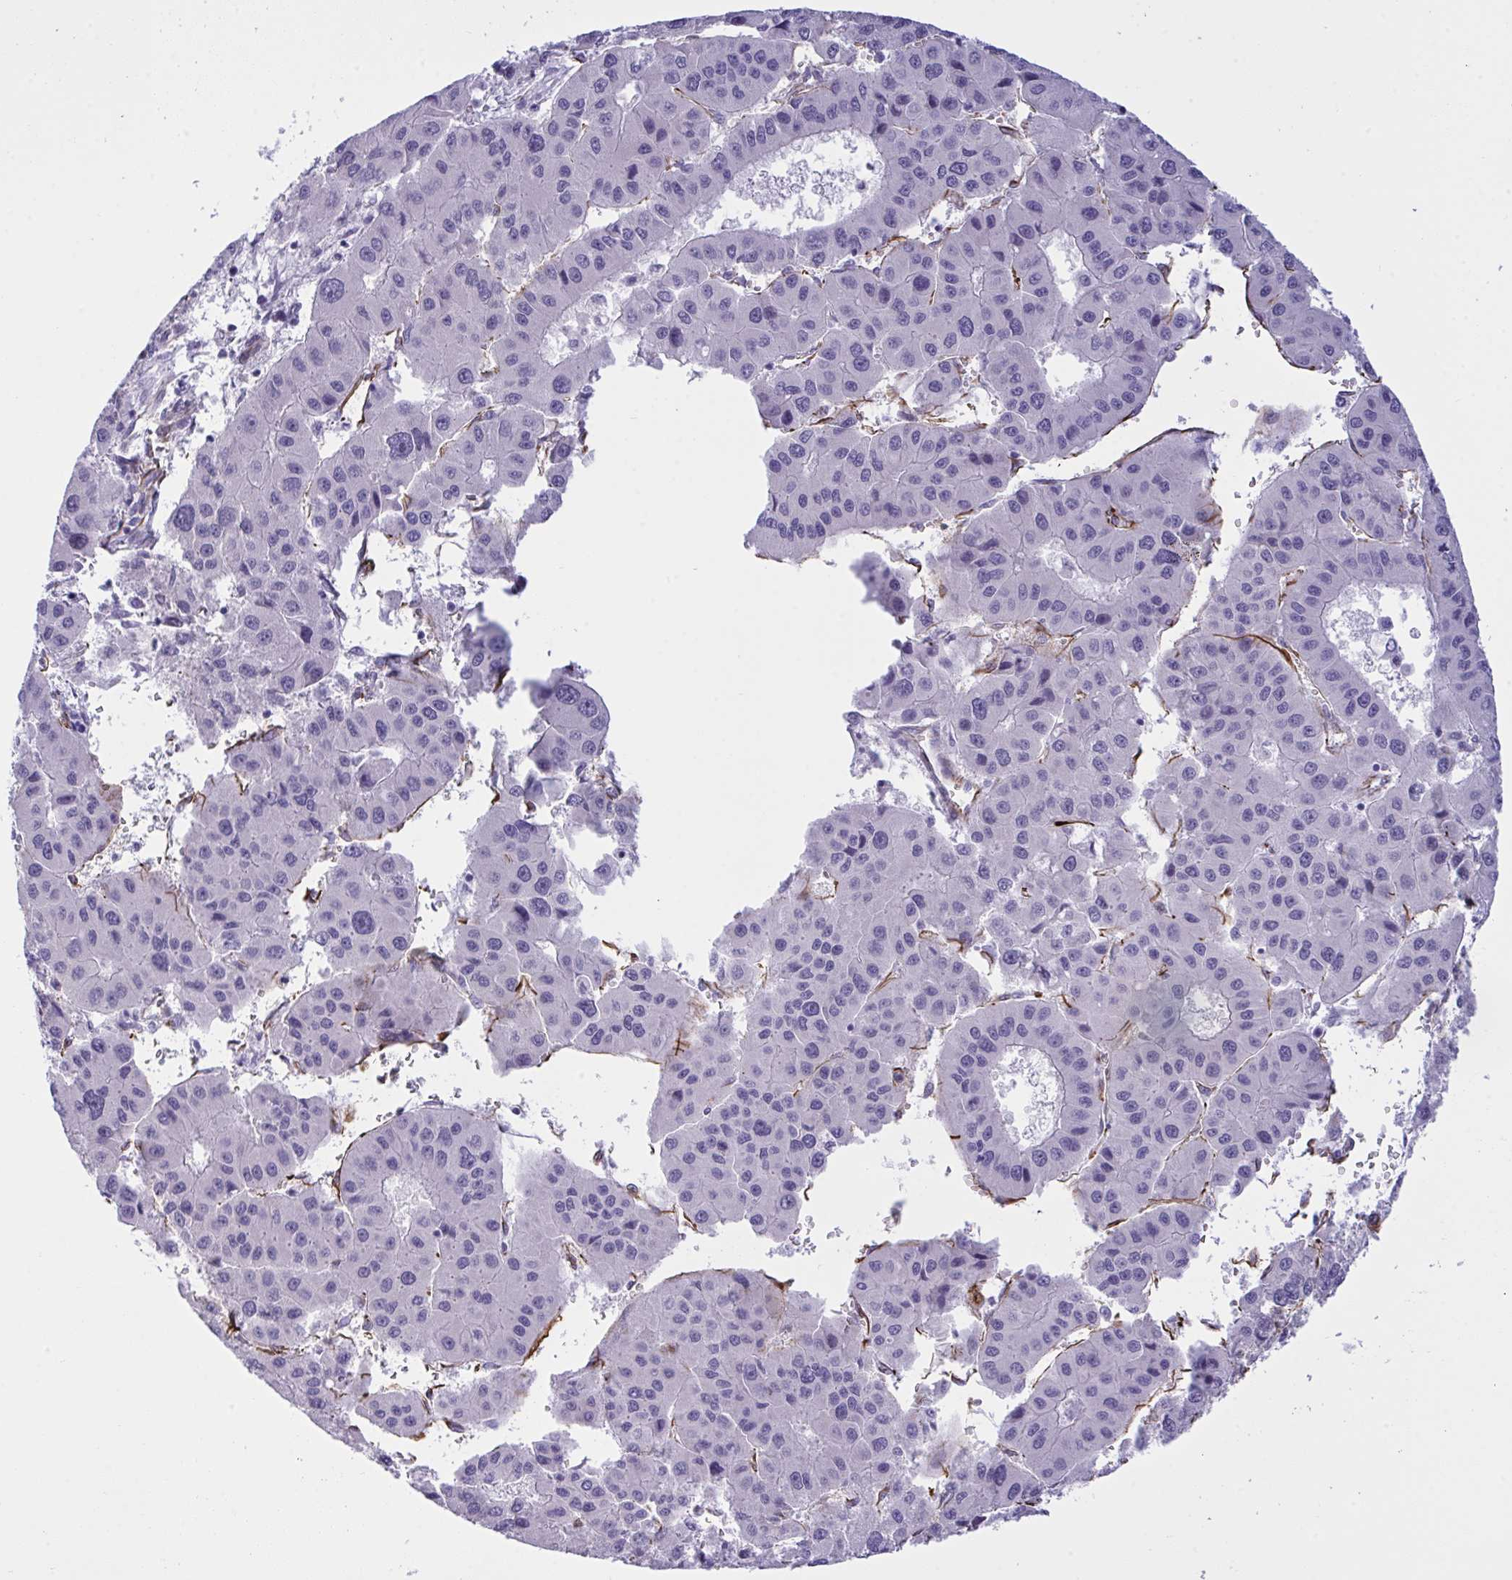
{"staining": {"intensity": "negative", "quantity": "none", "location": "none"}, "tissue": "liver cancer", "cell_type": "Tumor cells", "image_type": "cancer", "snomed": [{"axis": "morphology", "description": "Carcinoma, Hepatocellular, NOS"}, {"axis": "topography", "description": "Liver"}], "caption": "An IHC micrograph of liver hepatocellular carcinoma is shown. There is no staining in tumor cells of liver hepatocellular carcinoma.", "gene": "SLC35B1", "patient": {"sex": "male", "age": 73}}